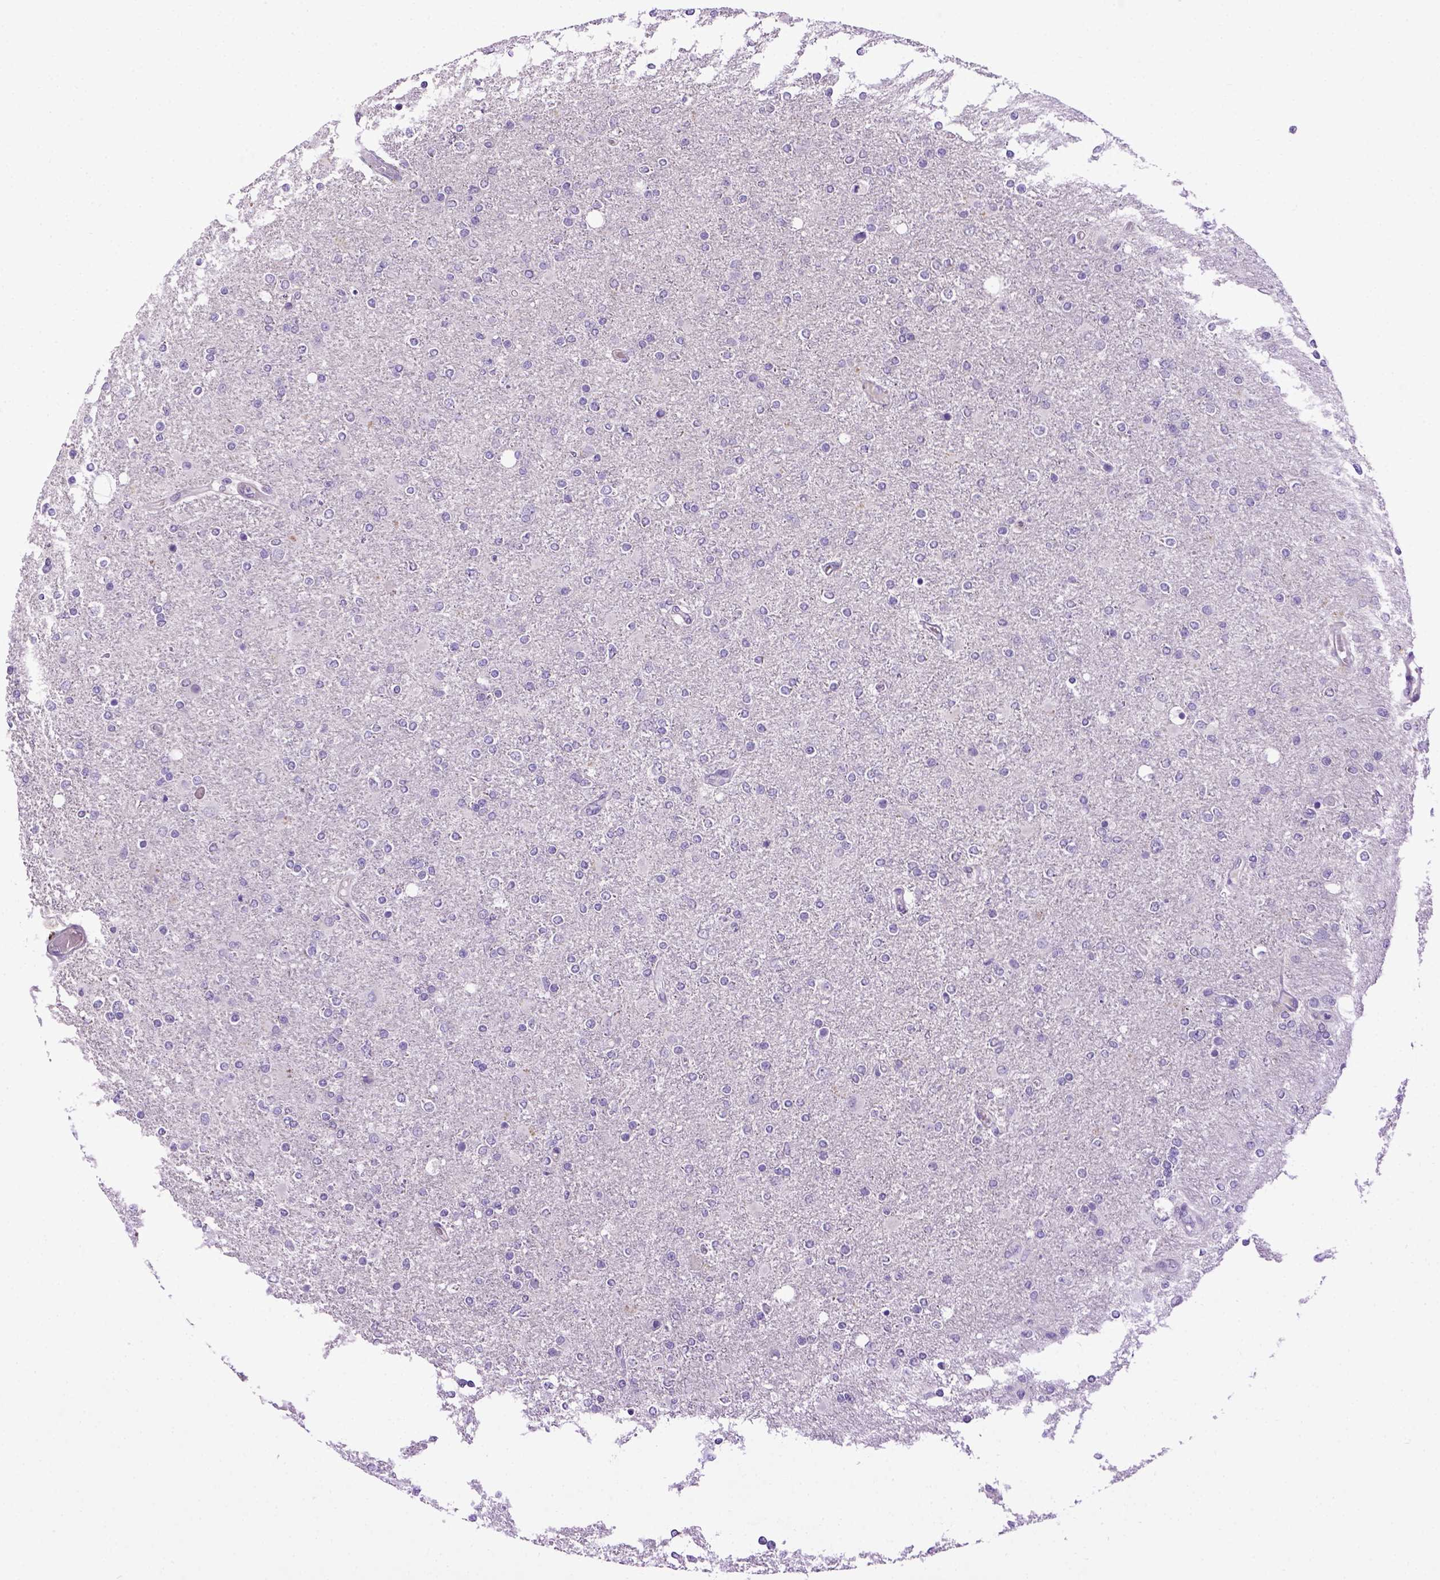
{"staining": {"intensity": "negative", "quantity": "none", "location": "none"}, "tissue": "glioma", "cell_type": "Tumor cells", "image_type": "cancer", "snomed": [{"axis": "morphology", "description": "Glioma, malignant, High grade"}, {"axis": "topography", "description": "Cerebral cortex"}], "caption": "A histopathology image of high-grade glioma (malignant) stained for a protein shows no brown staining in tumor cells.", "gene": "CDH1", "patient": {"sex": "male", "age": 70}}